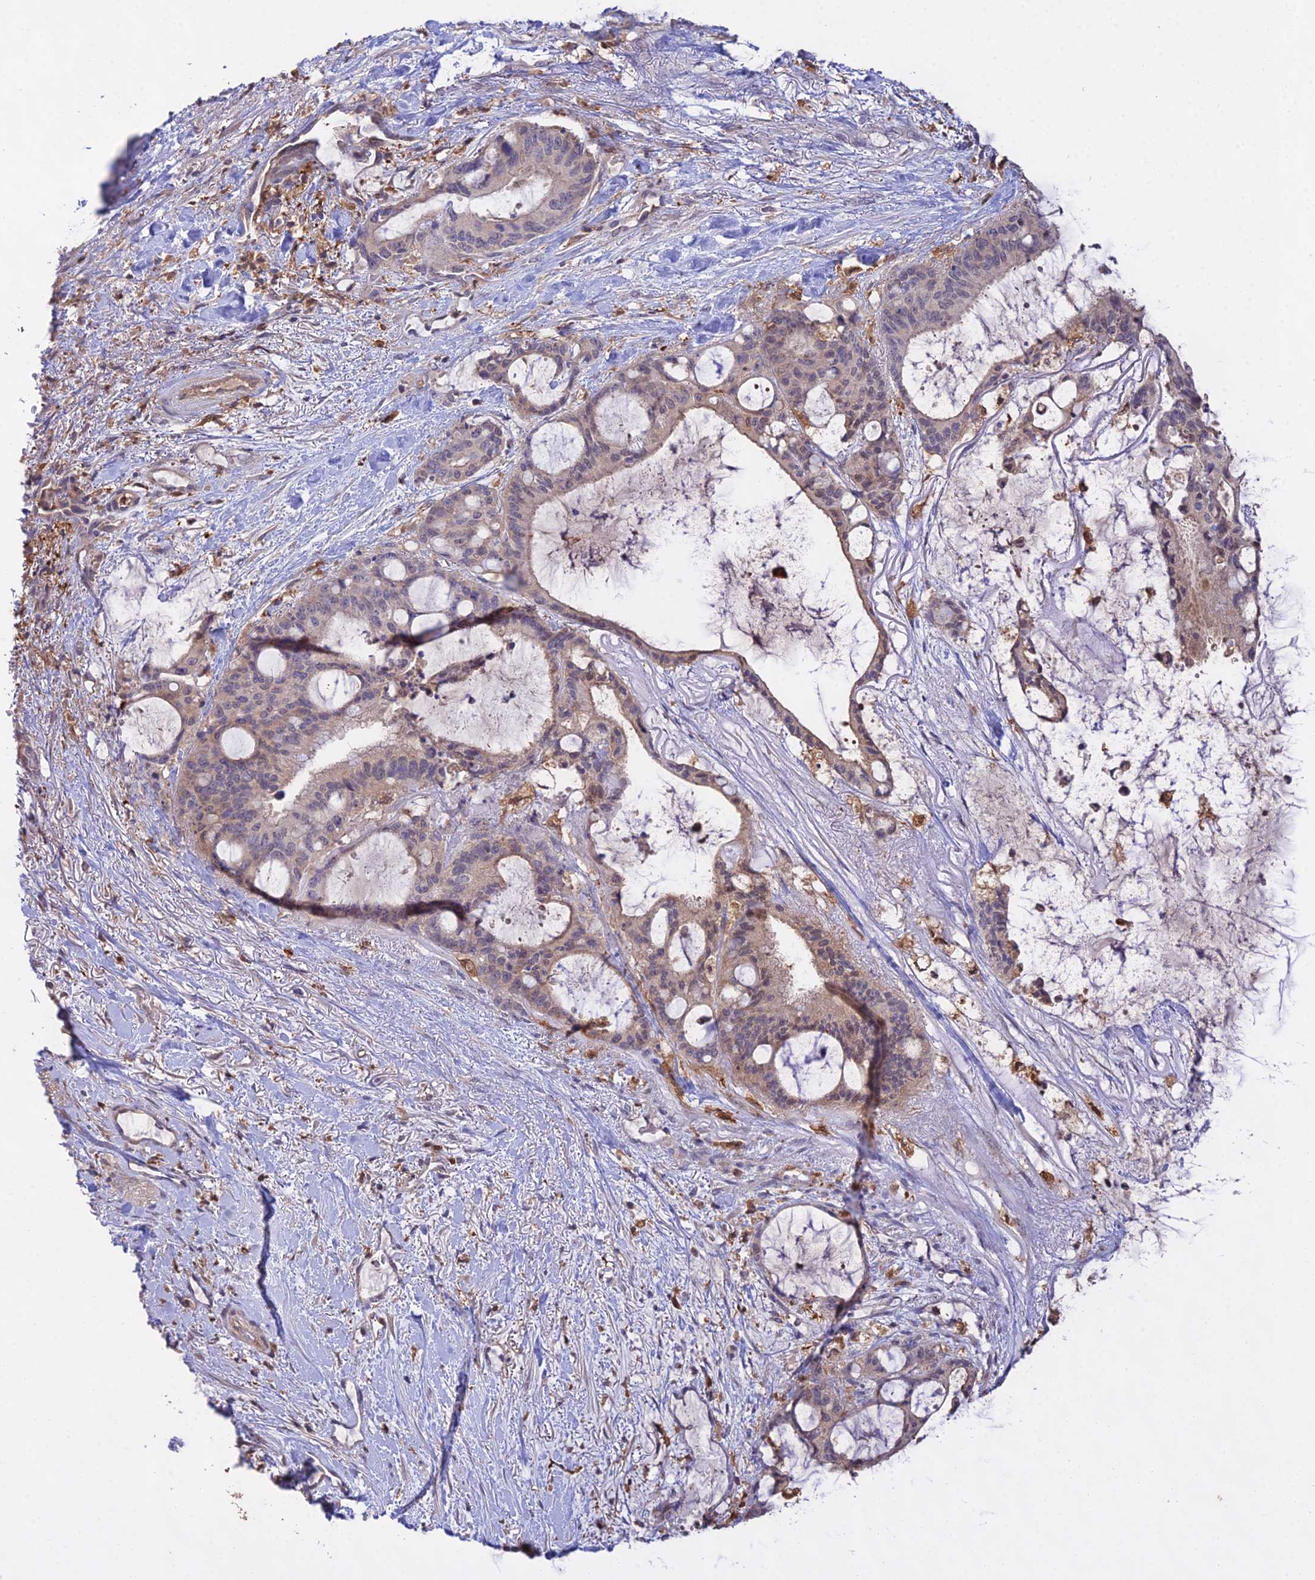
{"staining": {"intensity": "weak", "quantity": "<25%", "location": "cytoplasmic/membranous"}, "tissue": "liver cancer", "cell_type": "Tumor cells", "image_type": "cancer", "snomed": [{"axis": "morphology", "description": "Normal tissue, NOS"}, {"axis": "morphology", "description": "Cholangiocarcinoma"}, {"axis": "topography", "description": "Liver"}, {"axis": "topography", "description": "Peripheral nerve tissue"}], "caption": "This is an immunohistochemistry image of human liver cancer. There is no staining in tumor cells.", "gene": "FBP1", "patient": {"sex": "female", "age": 73}}